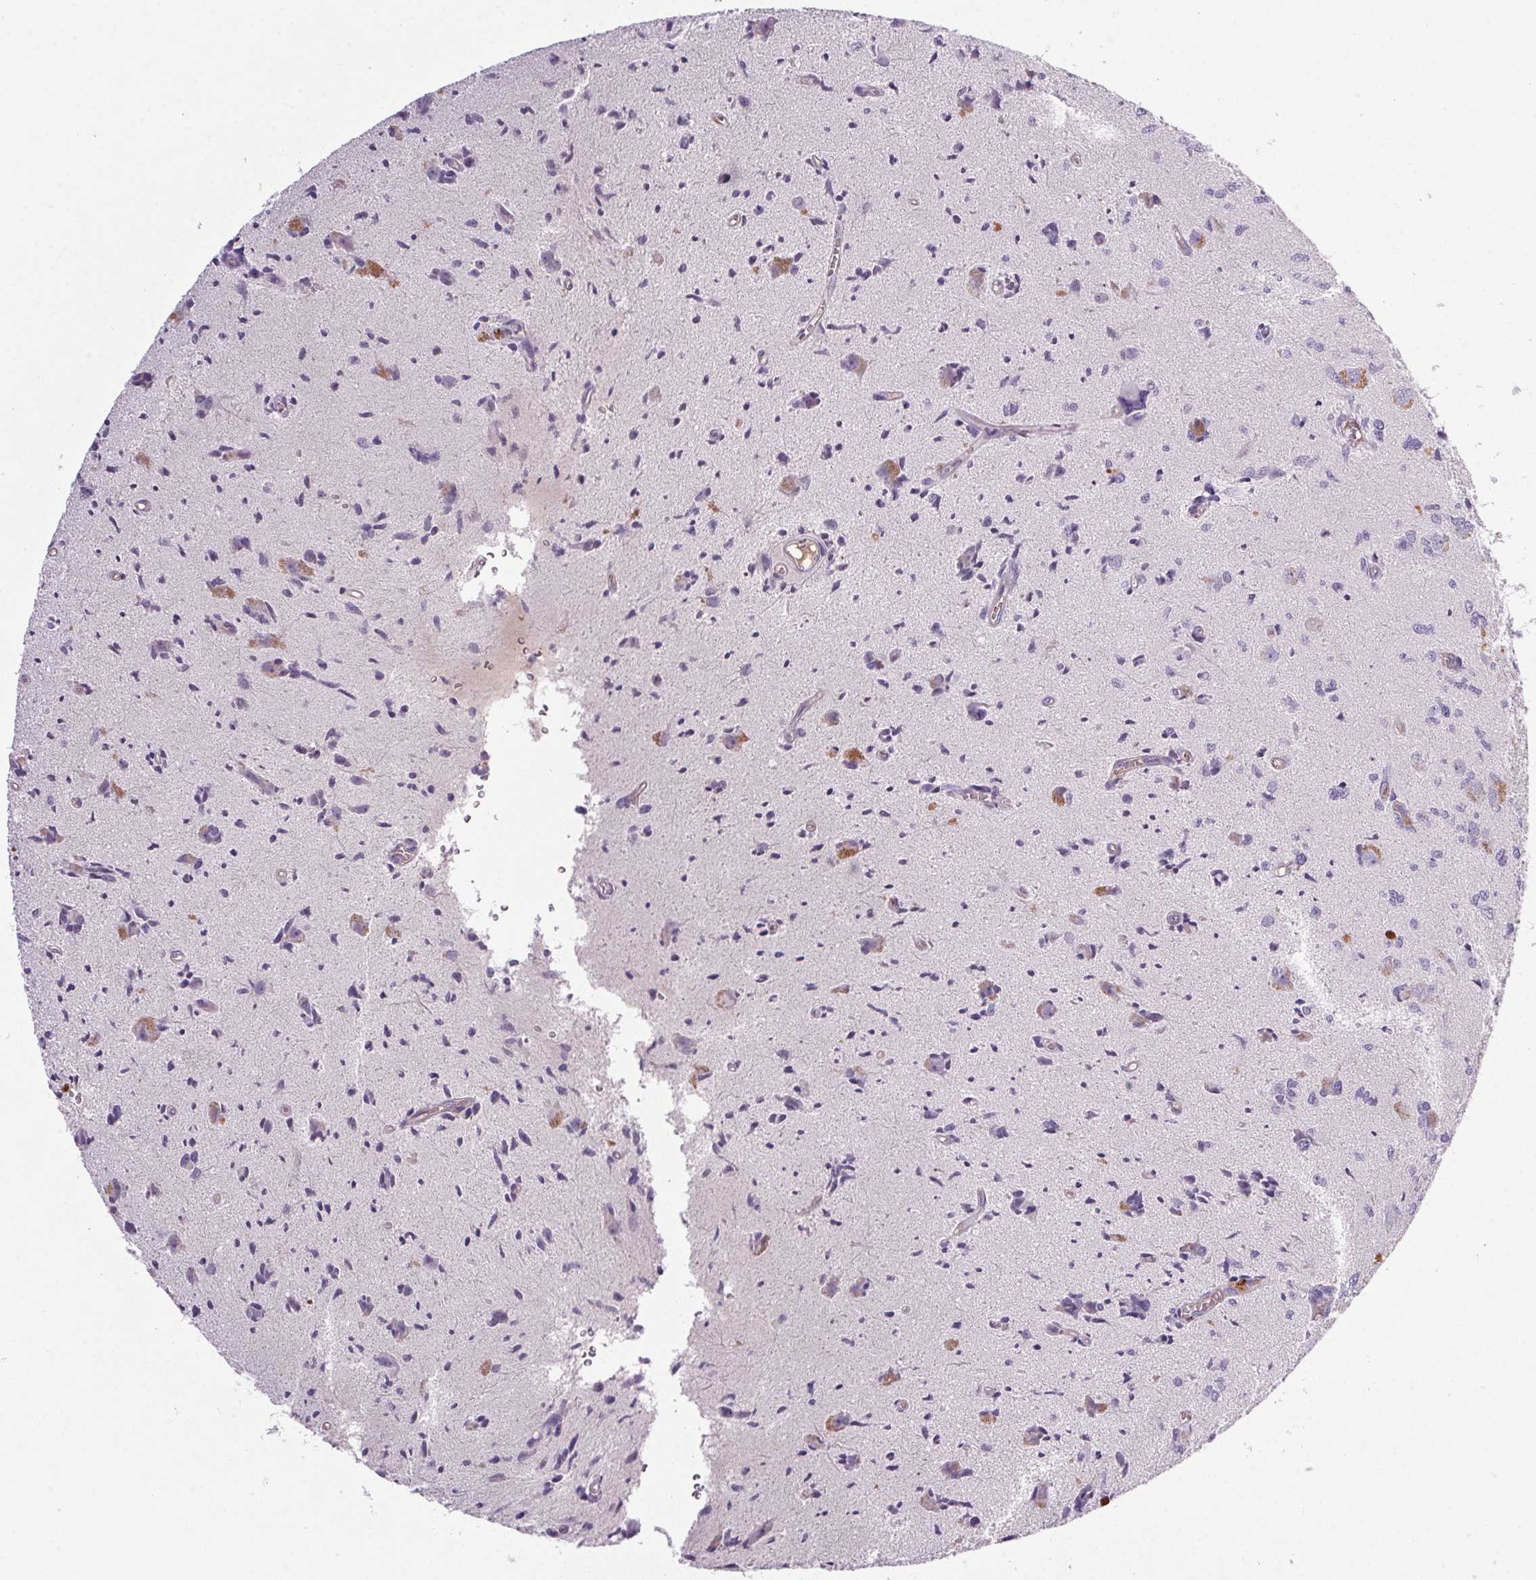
{"staining": {"intensity": "negative", "quantity": "none", "location": "none"}, "tissue": "glioma", "cell_type": "Tumor cells", "image_type": "cancer", "snomed": [{"axis": "morphology", "description": "Glioma, malignant, High grade"}, {"axis": "topography", "description": "Brain"}], "caption": "Immunohistochemistry (IHC) micrograph of neoplastic tissue: malignant high-grade glioma stained with DAB displays no significant protein positivity in tumor cells. Brightfield microscopy of immunohistochemistry (IHC) stained with DAB (3,3'-diaminobenzidine) (brown) and hematoxylin (blue), captured at high magnification.", "gene": "APOC4", "patient": {"sex": "male", "age": 67}}